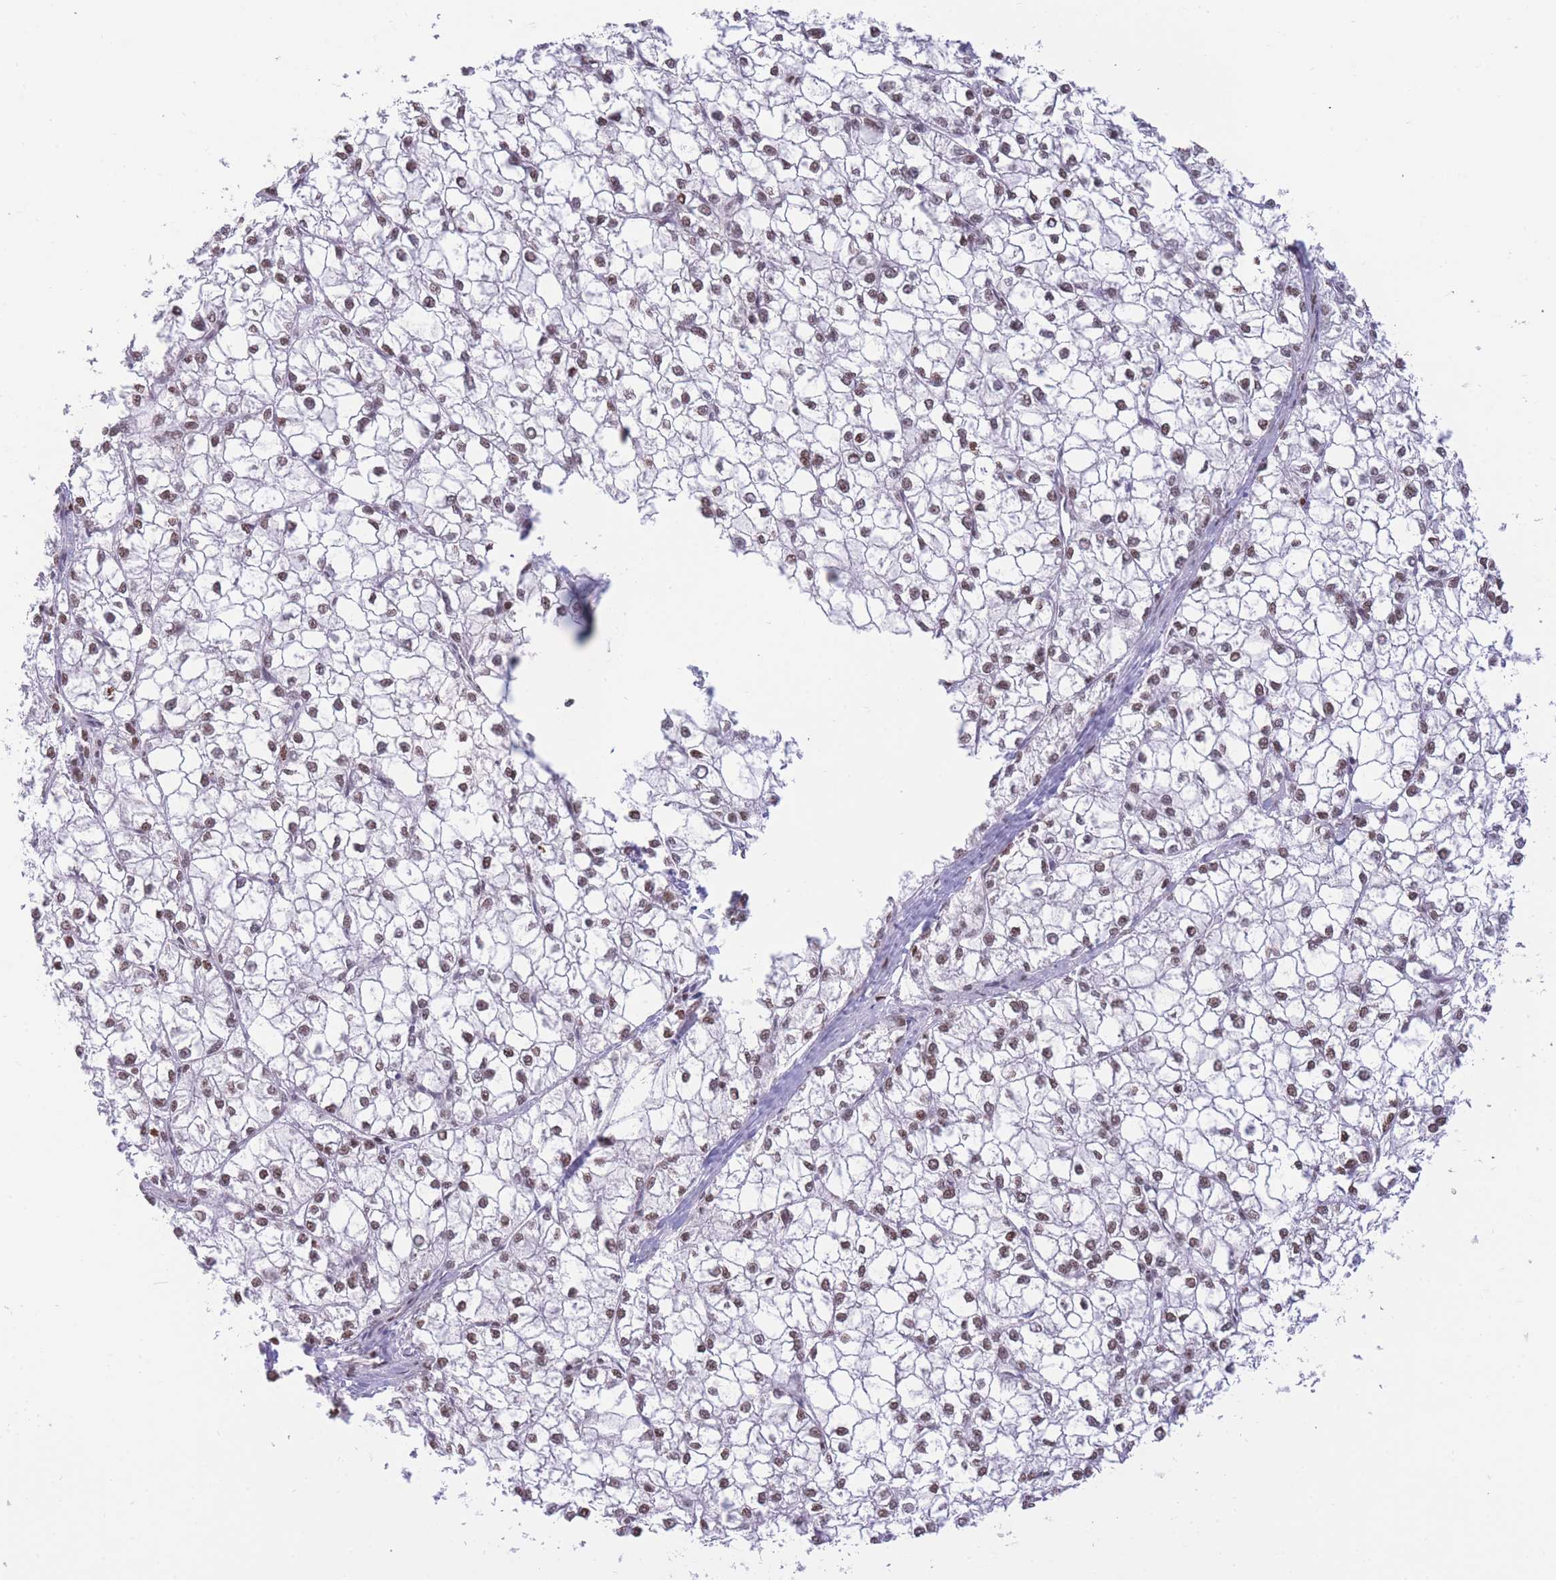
{"staining": {"intensity": "moderate", "quantity": ">75%", "location": "nuclear"}, "tissue": "liver cancer", "cell_type": "Tumor cells", "image_type": "cancer", "snomed": [{"axis": "morphology", "description": "Carcinoma, Hepatocellular, NOS"}, {"axis": "topography", "description": "Liver"}], "caption": "Protein analysis of liver hepatocellular carcinoma tissue demonstrates moderate nuclear staining in about >75% of tumor cells.", "gene": "HMGN1", "patient": {"sex": "female", "age": 43}}